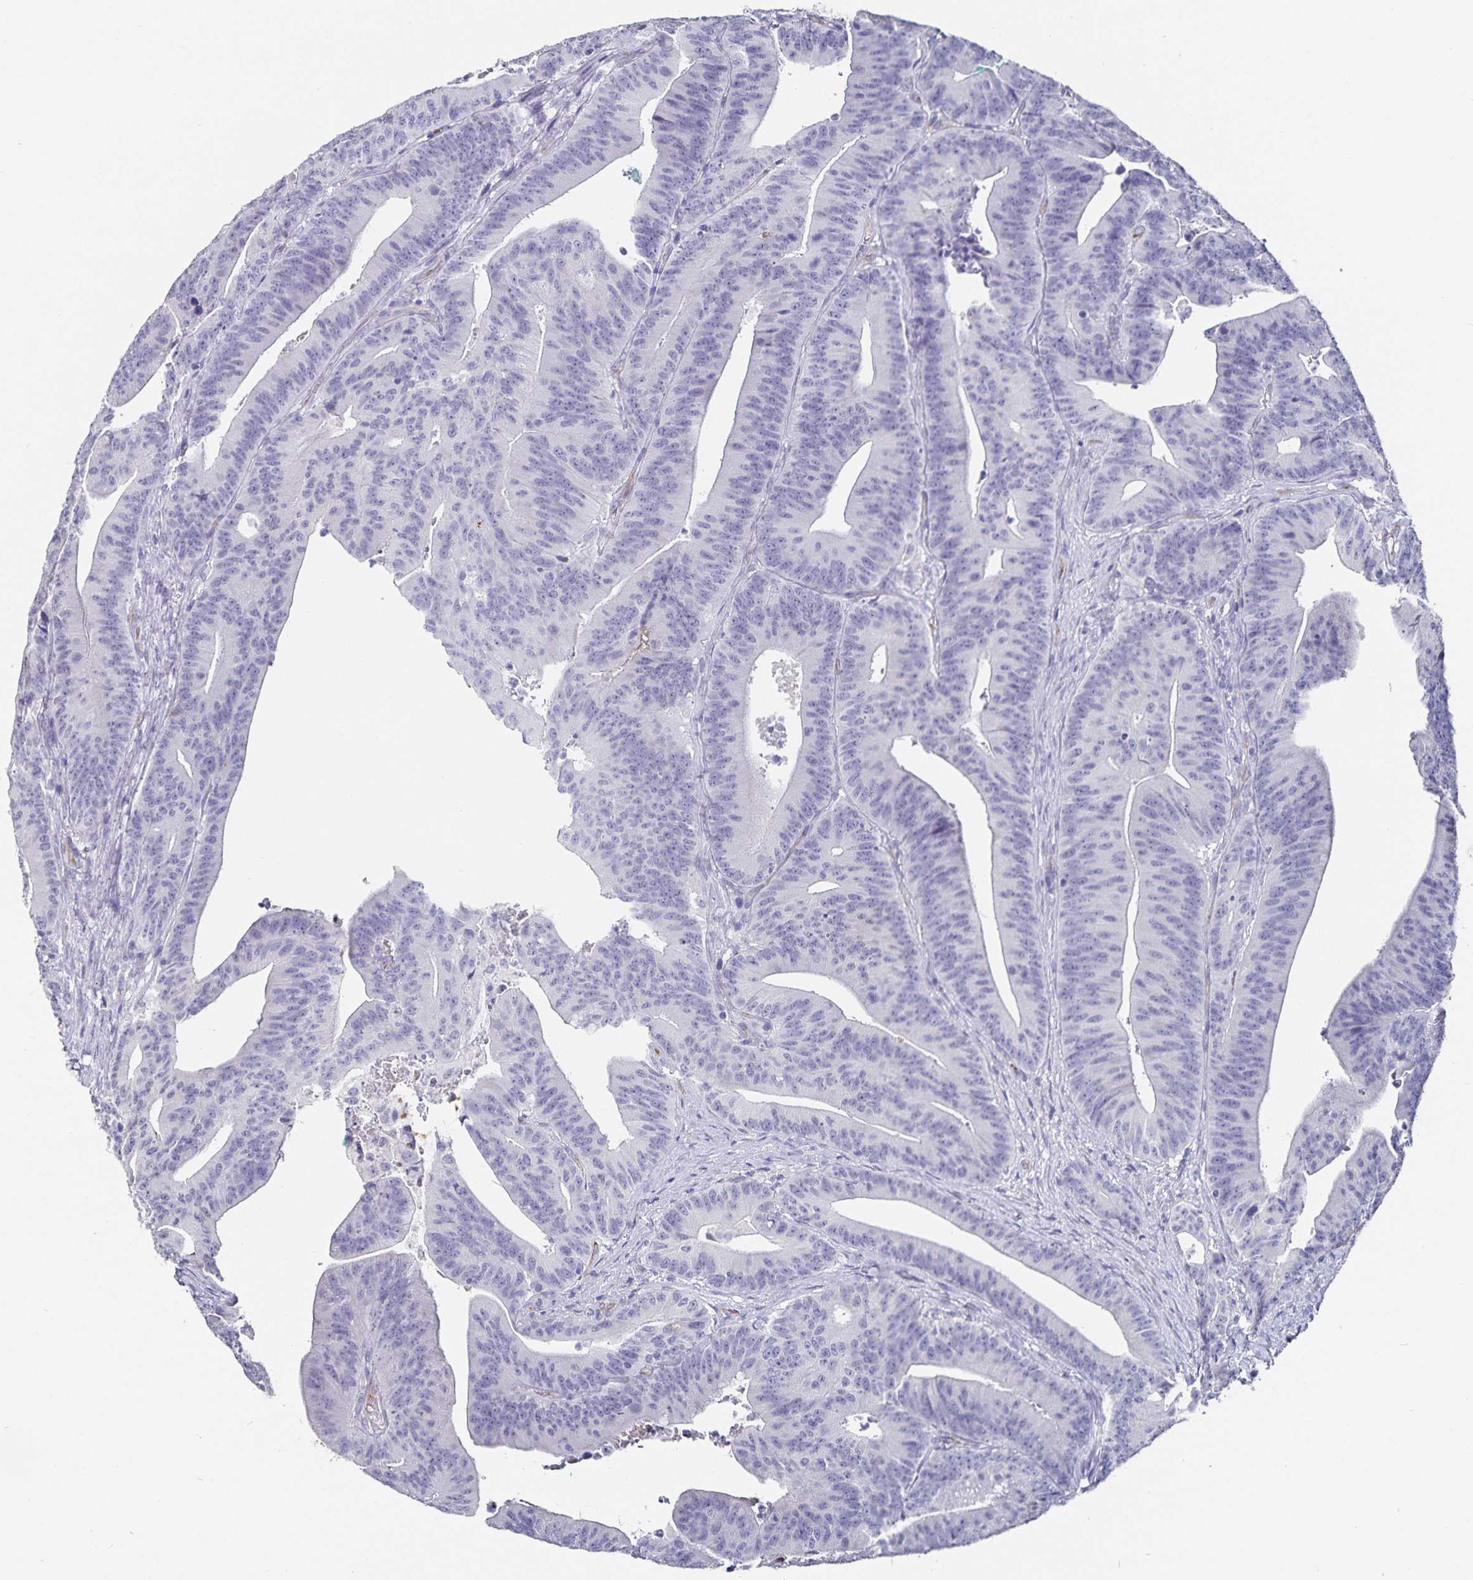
{"staining": {"intensity": "negative", "quantity": "none", "location": "none"}, "tissue": "colorectal cancer", "cell_type": "Tumor cells", "image_type": "cancer", "snomed": [{"axis": "morphology", "description": "Adenocarcinoma, NOS"}, {"axis": "topography", "description": "Colon"}], "caption": "An immunohistochemistry (IHC) micrograph of colorectal cancer (adenocarcinoma) is shown. There is no staining in tumor cells of colorectal cancer (adenocarcinoma). The staining was performed using DAB (3,3'-diaminobenzidine) to visualize the protein expression in brown, while the nuclei were stained in blue with hematoxylin (Magnification: 20x).", "gene": "PODXL", "patient": {"sex": "female", "age": 78}}